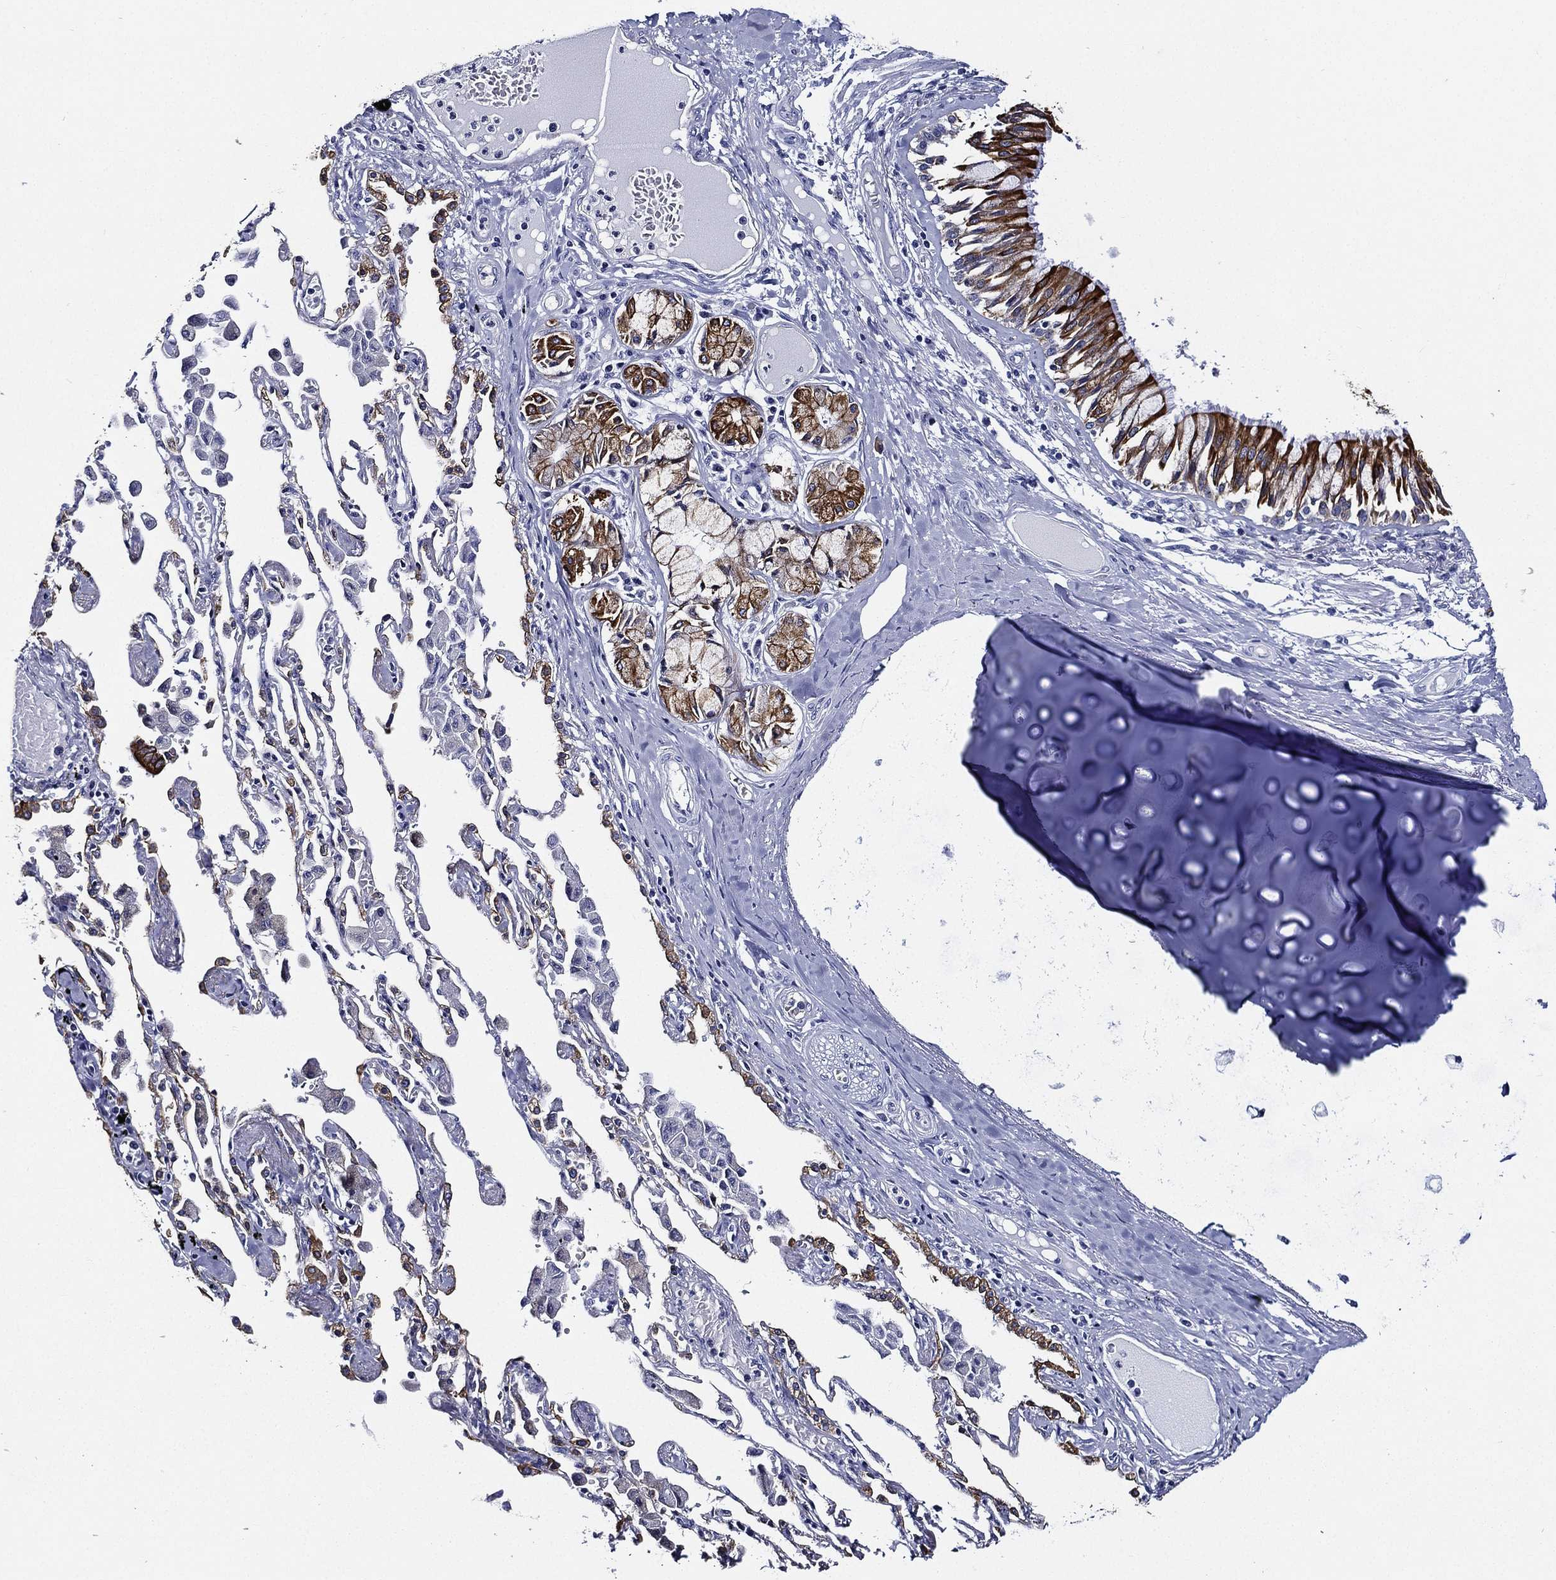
{"staining": {"intensity": "strong", "quantity": ">75%", "location": "cytoplasmic/membranous"}, "tissue": "bronchus", "cell_type": "Respiratory epithelial cells", "image_type": "normal", "snomed": [{"axis": "morphology", "description": "Normal tissue, NOS"}, {"axis": "morphology", "description": "Squamous cell carcinoma, NOS"}, {"axis": "topography", "description": "Cartilage tissue"}, {"axis": "topography", "description": "Bronchus"}, {"axis": "topography", "description": "Lung"}], "caption": "Immunohistochemical staining of benign human bronchus exhibits >75% levels of strong cytoplasmic/membranous protein positivity in about >75% of respiratory epithelial cells. (DAB IHC with brightfield microscopy, high magnification).", "gene": "NEDD9", "patient": {"sex": "female", "age": 49}}